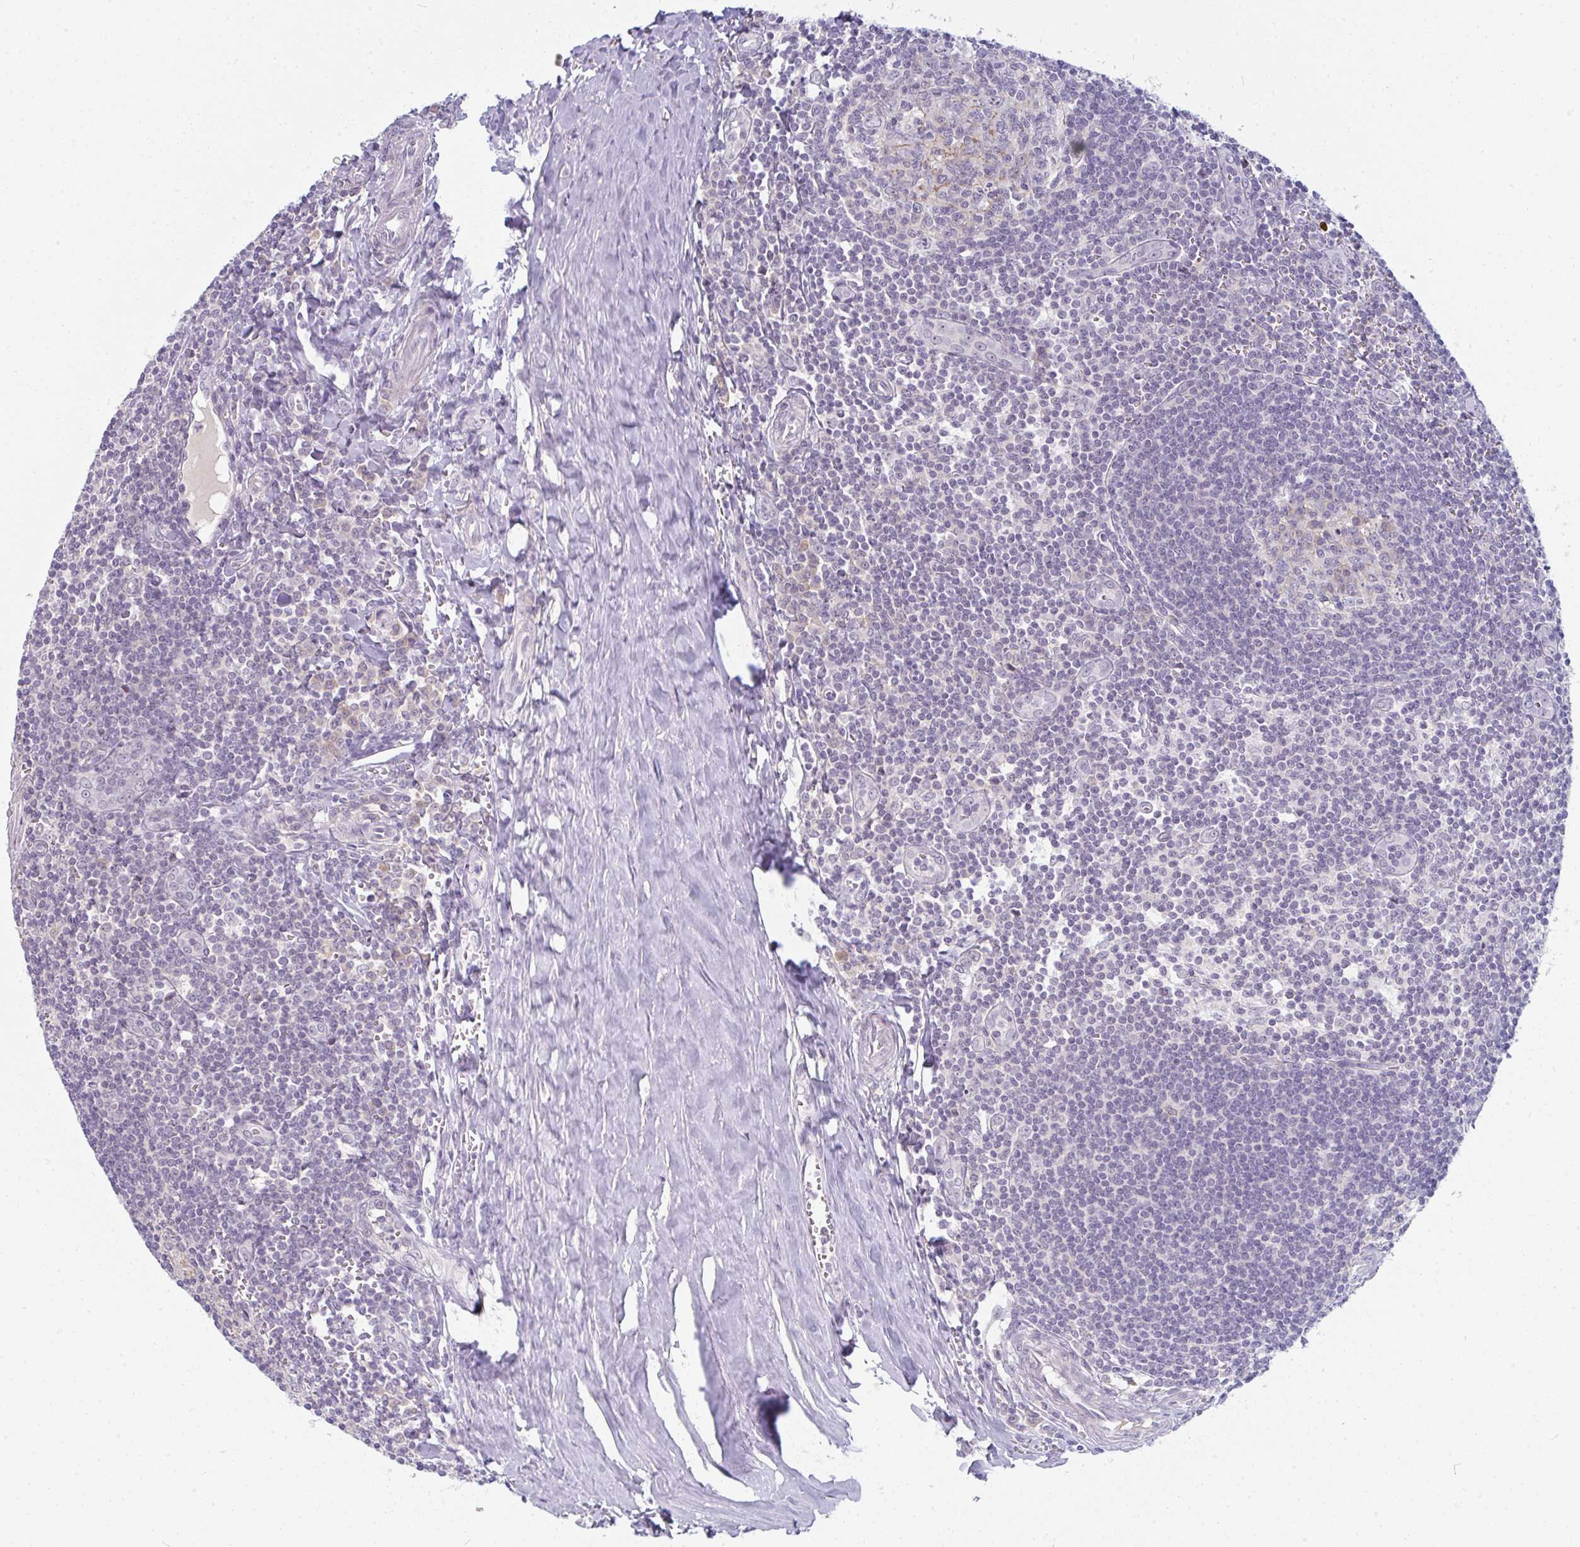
{"staining": {"intensity": "negative", "quantity": "none", "location": "none"}, "tissue": "tonsil", "cell_type": "Germinal center cells", "image_type": "normal", "snomed": [{"axis": "morphology", "description": "Normal tissue, NOS"}, {"axis": "topography", "description": "Tonsil"}], "caption": "Normal tonsil was stained to show a protein in brown. There is no significant positivity in germinal center cells.", "gene": "PPFIA4", "patient": {"sex": "male", "age": 27}}